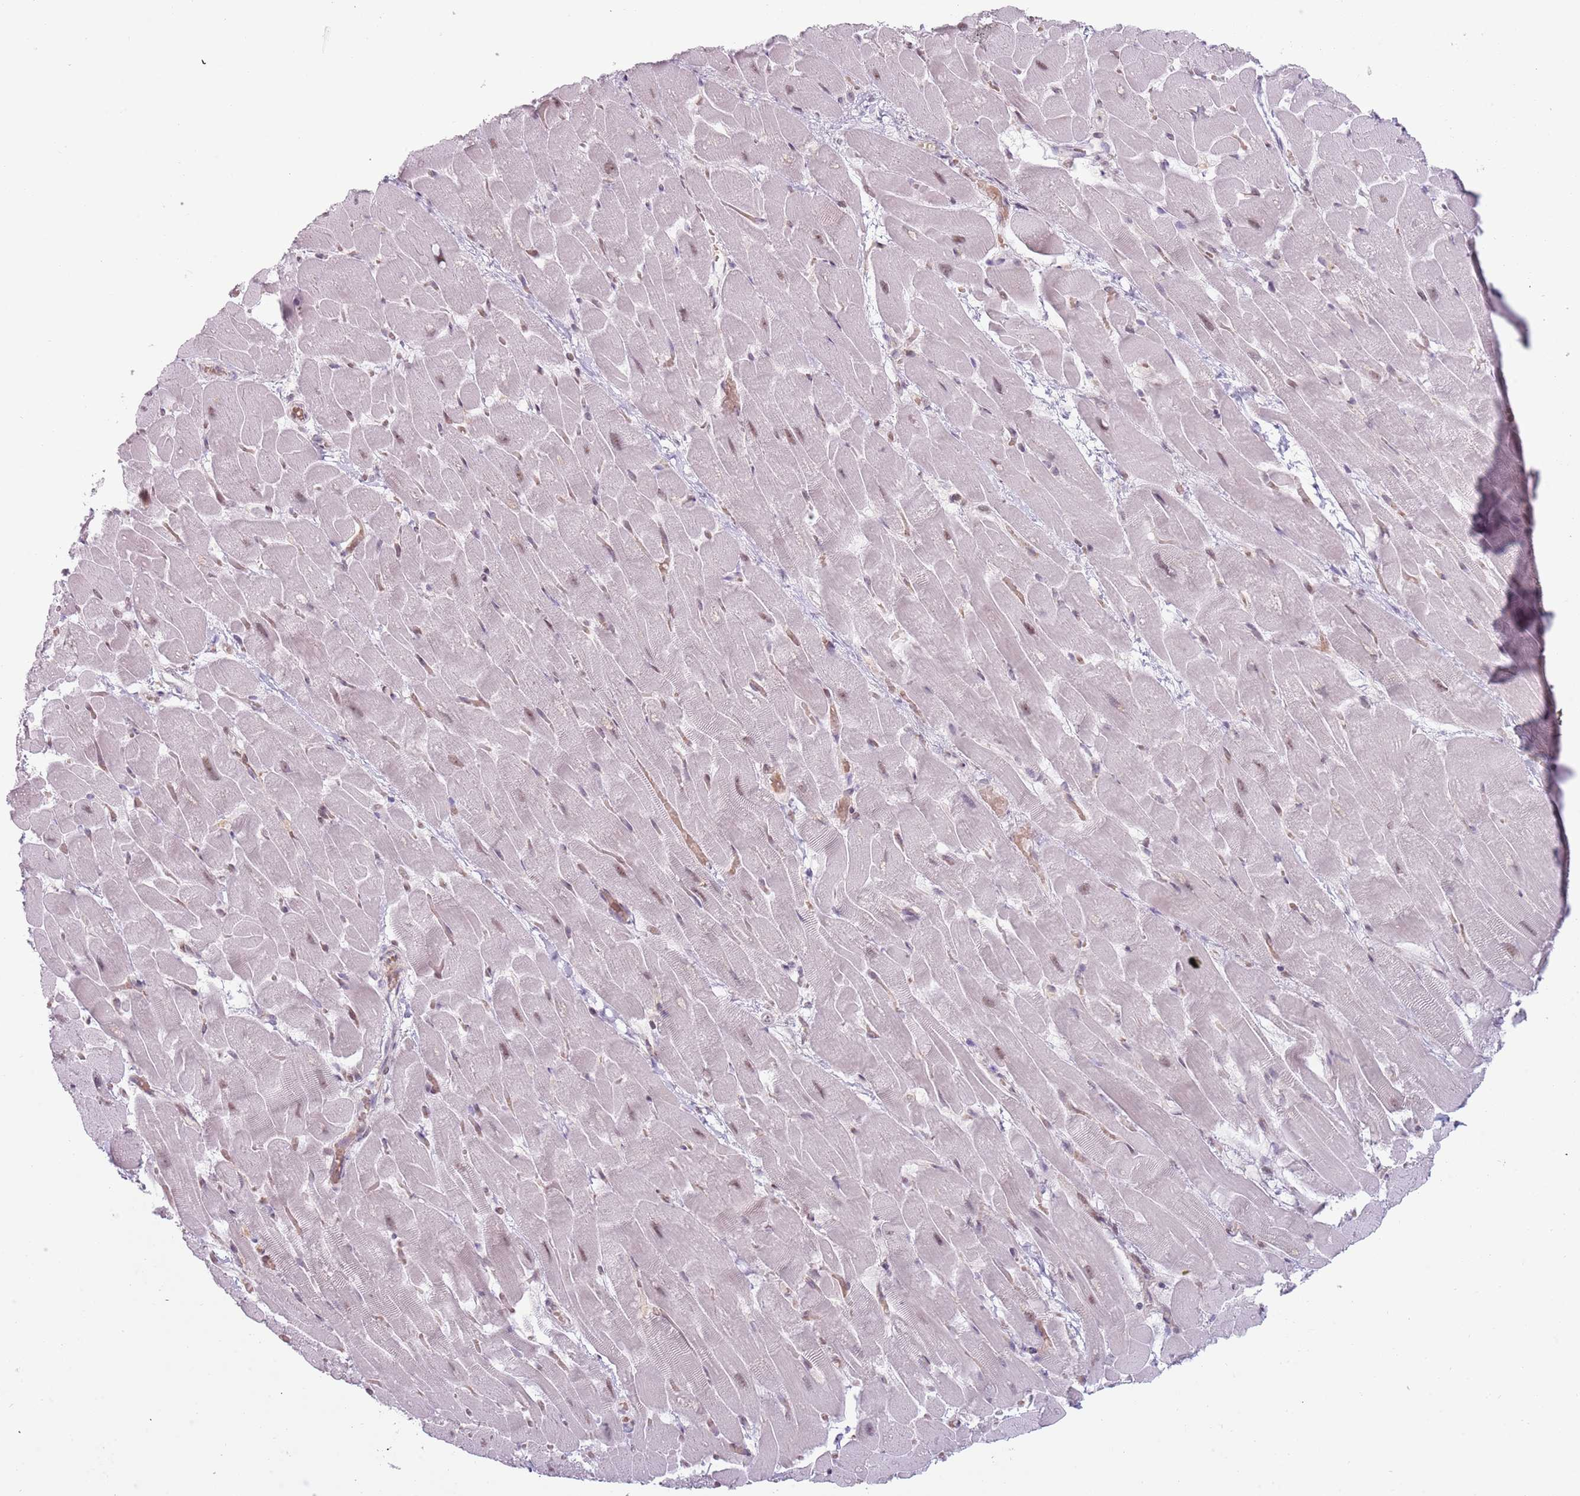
{"staining": {"intensity": "weak", "quantity": "<25%", "location": "nuclear"}, "tissue": "heart muscle", "cell_type": "Cardiomyocytes", "image_type": "normal", "snomed": [{"axis": "morphology", "description": "Normal tissue, NOS"}, {"axis": "topography", "description": "Heart"}], "caption": "Cardiomyocytes show no significant protein expression in normal heart muscle. Brightfield microscopy of immunohistochemistry stained with DAB (brown) and hematoxylin (blue), captured at high magnification.", "gene": "REXO4", "patient": {"sex": "male", "age": 37}}